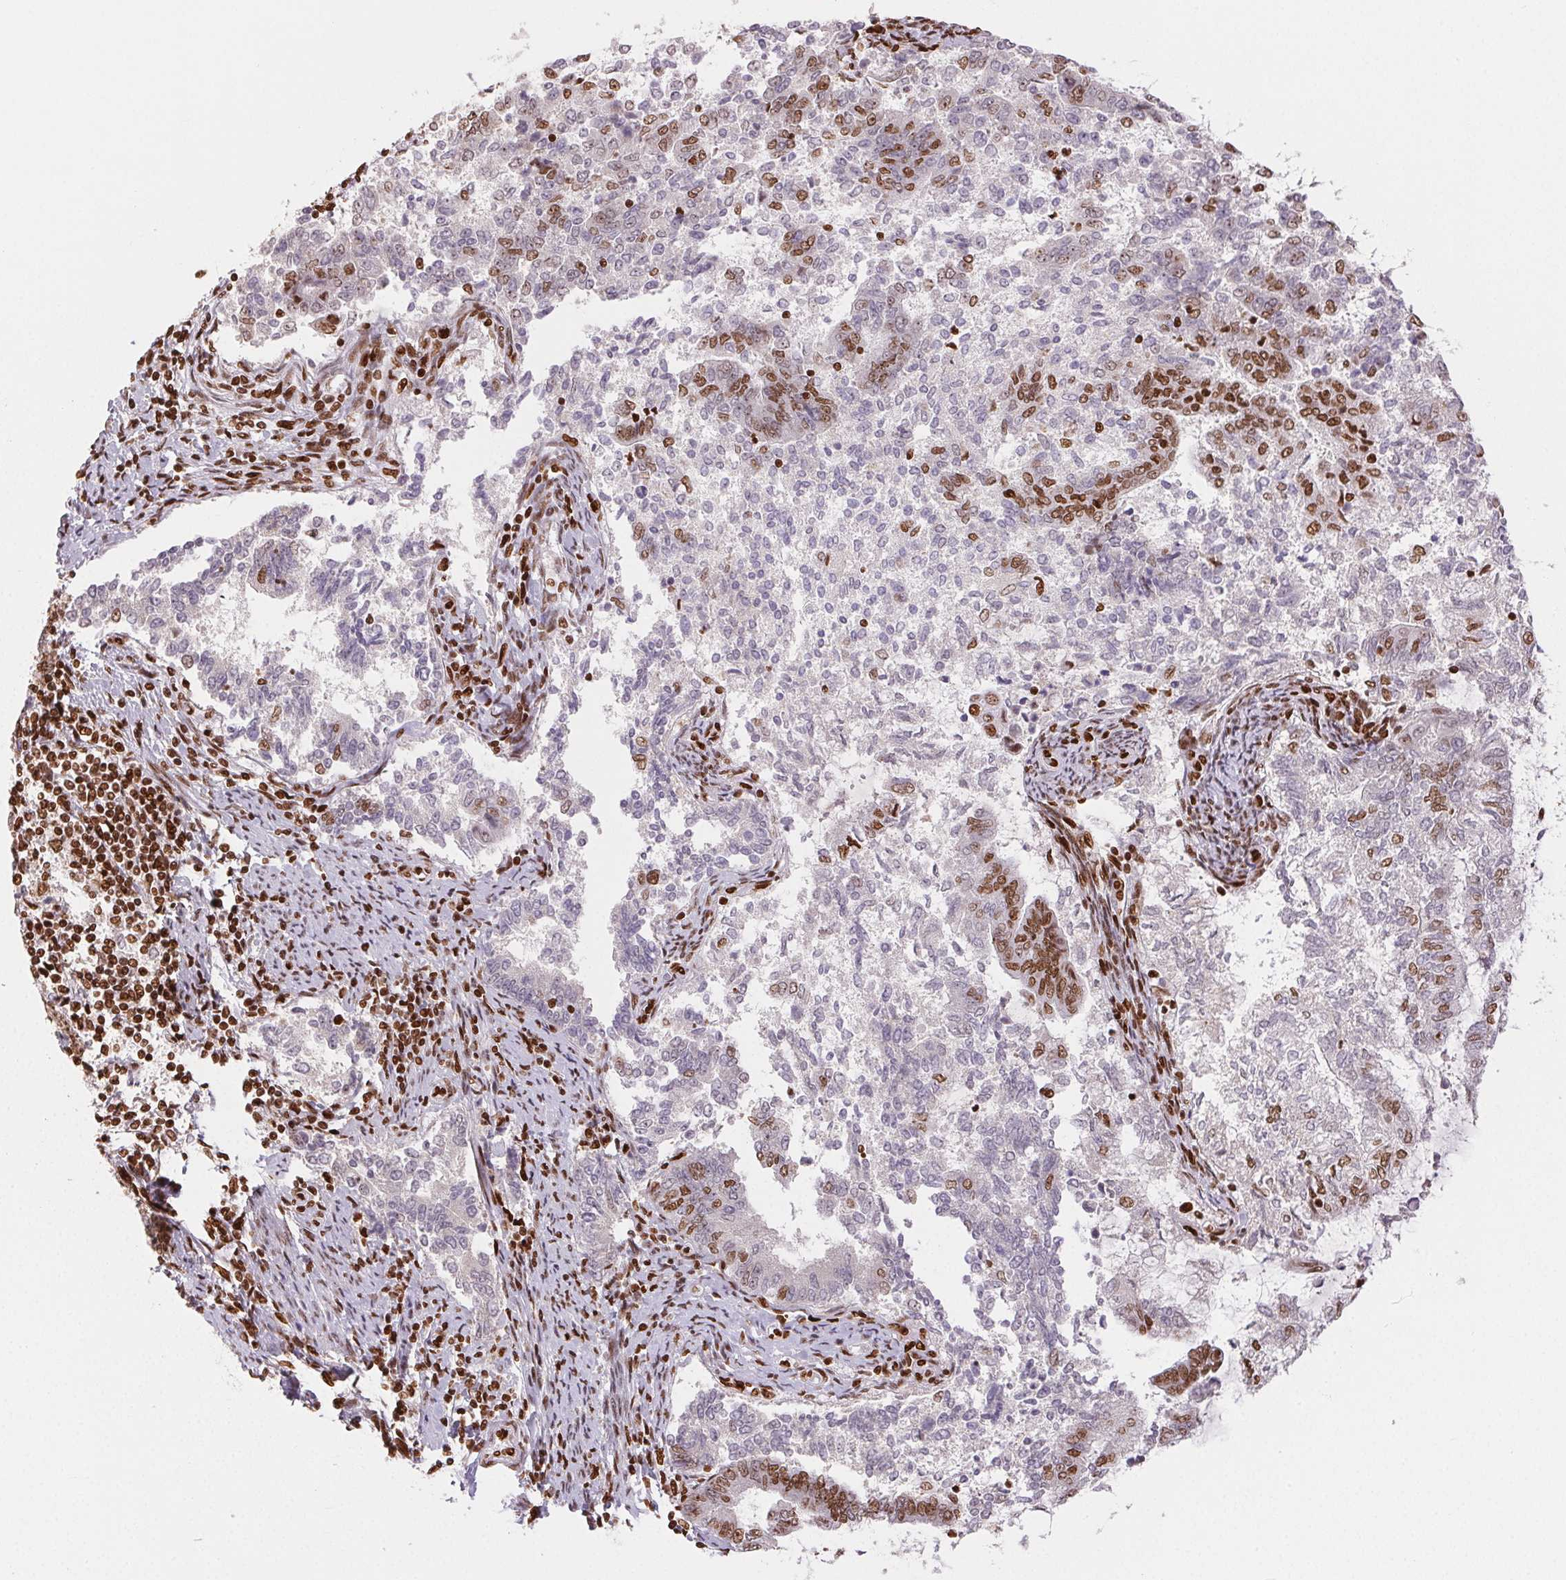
{"staining": {"intensity": "moderate", "quantity": "25%-75%", "location": "nuclear"}, "tissue": "endometrial cancer", "cell_type": "Tumor cells", "image_type": "cancer", "snomed": [{"axis": "morphology", "description": "Adenocarcinoma, NOS"}, {"axis": "topography", "description": "Endometrium"}], "caption": "Immunohistochemistry (IHC) histopathology image of endometrial adenocarcinoma stained for a protein (brown), which shows medium levels of moderate nuclear positivity in approximately 25%-75% of tumor cells.", "gene": "ZNF80", "patient": {"sex": "female", "age": 65}}